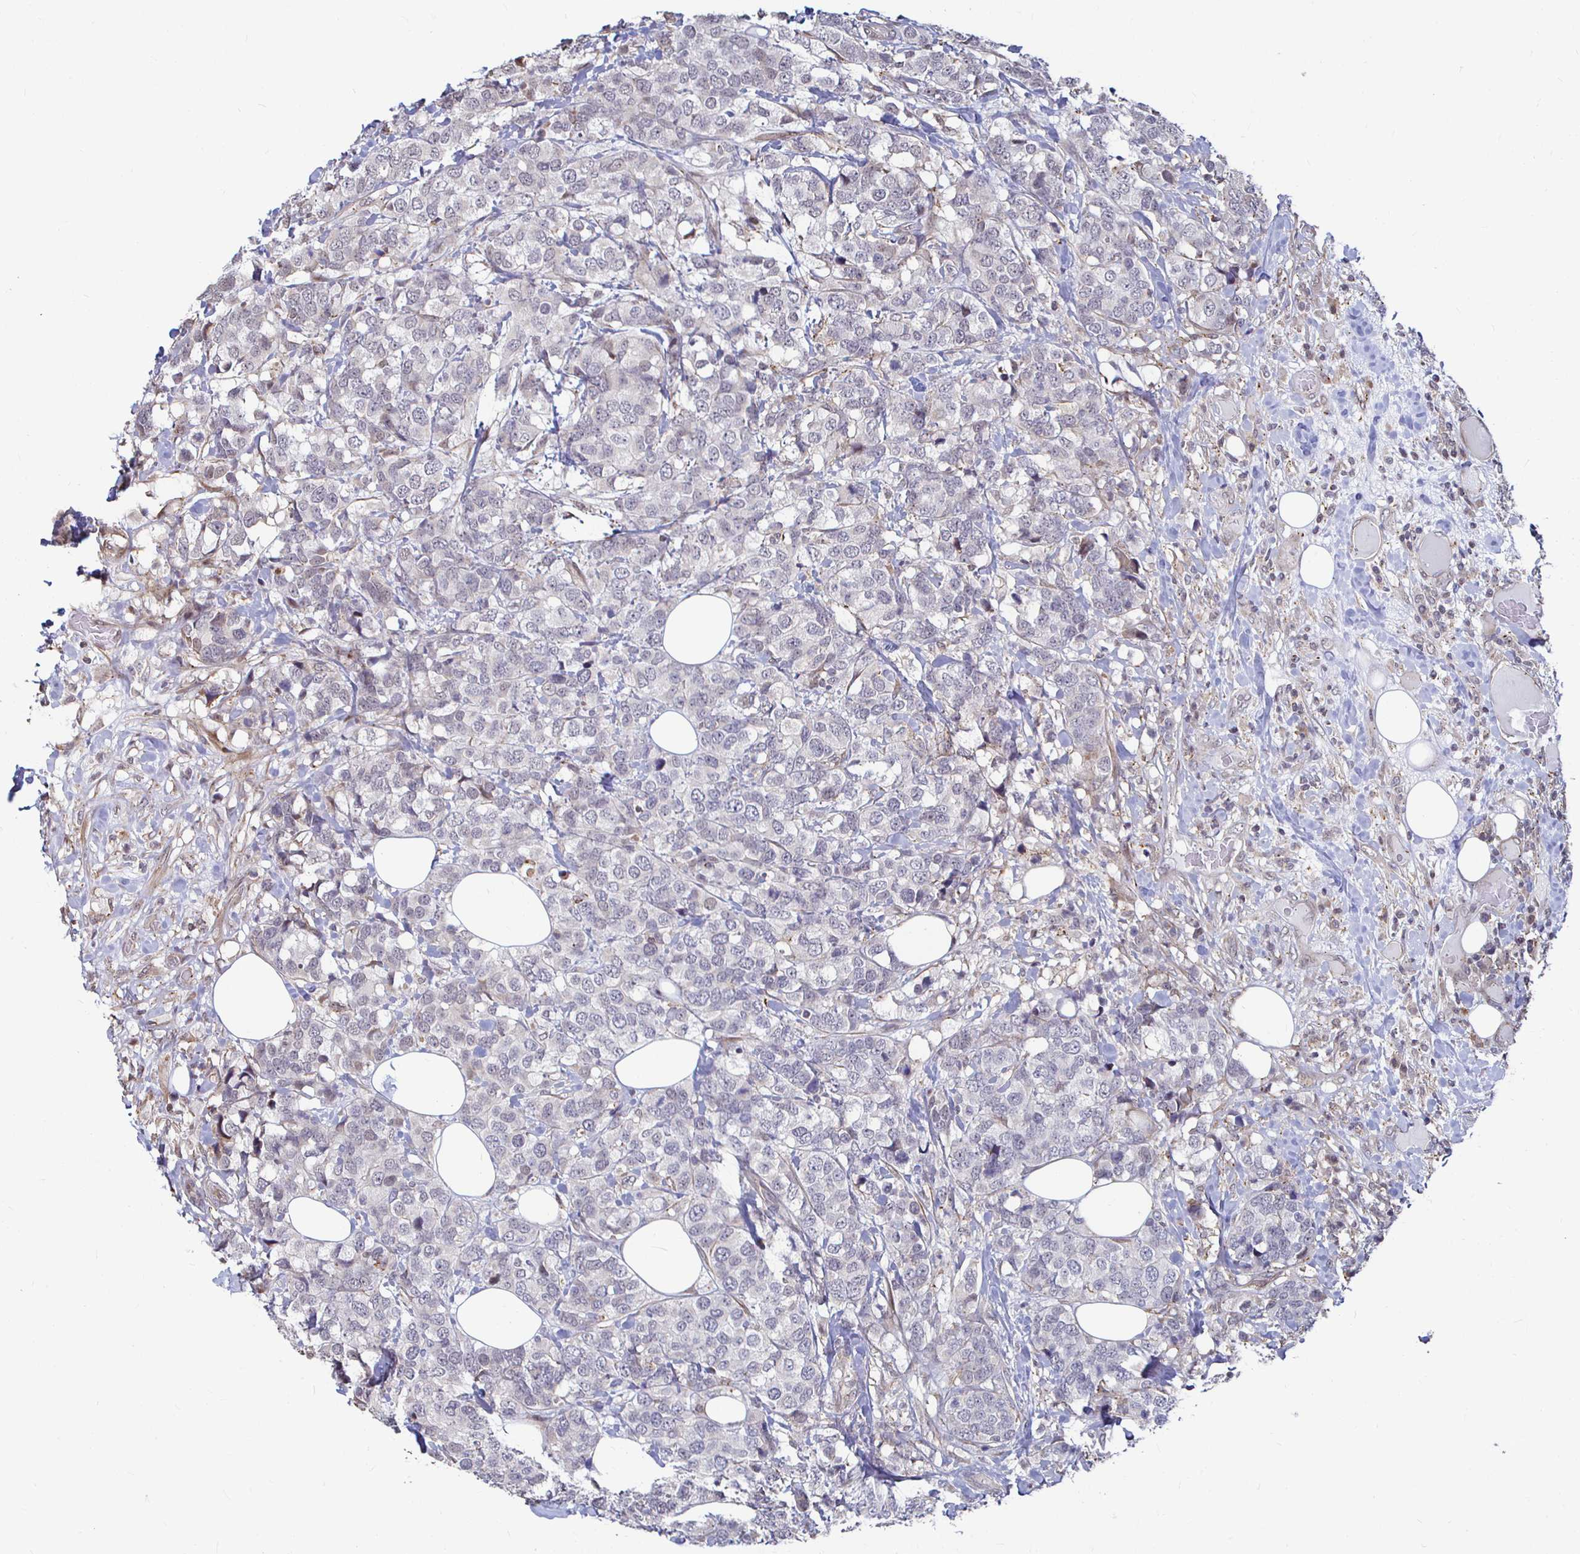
{"staining": {"intensity": "negative", "quantity": "none", "location": "none"}, "tissue": "breast cancer", "cell_type": "Tumor cells", "image_type": "cancer", "snomed": [{"axis": "morphology", "description": "Lobular carcinoma"}, {"axis": "topography", "description": "Breast"}], "caption": "There is no significant staining in tumor cells of lobular carcinoma (breast).", "gene": "CAPN11", "patient": {"sex": "female", "age": 59}}